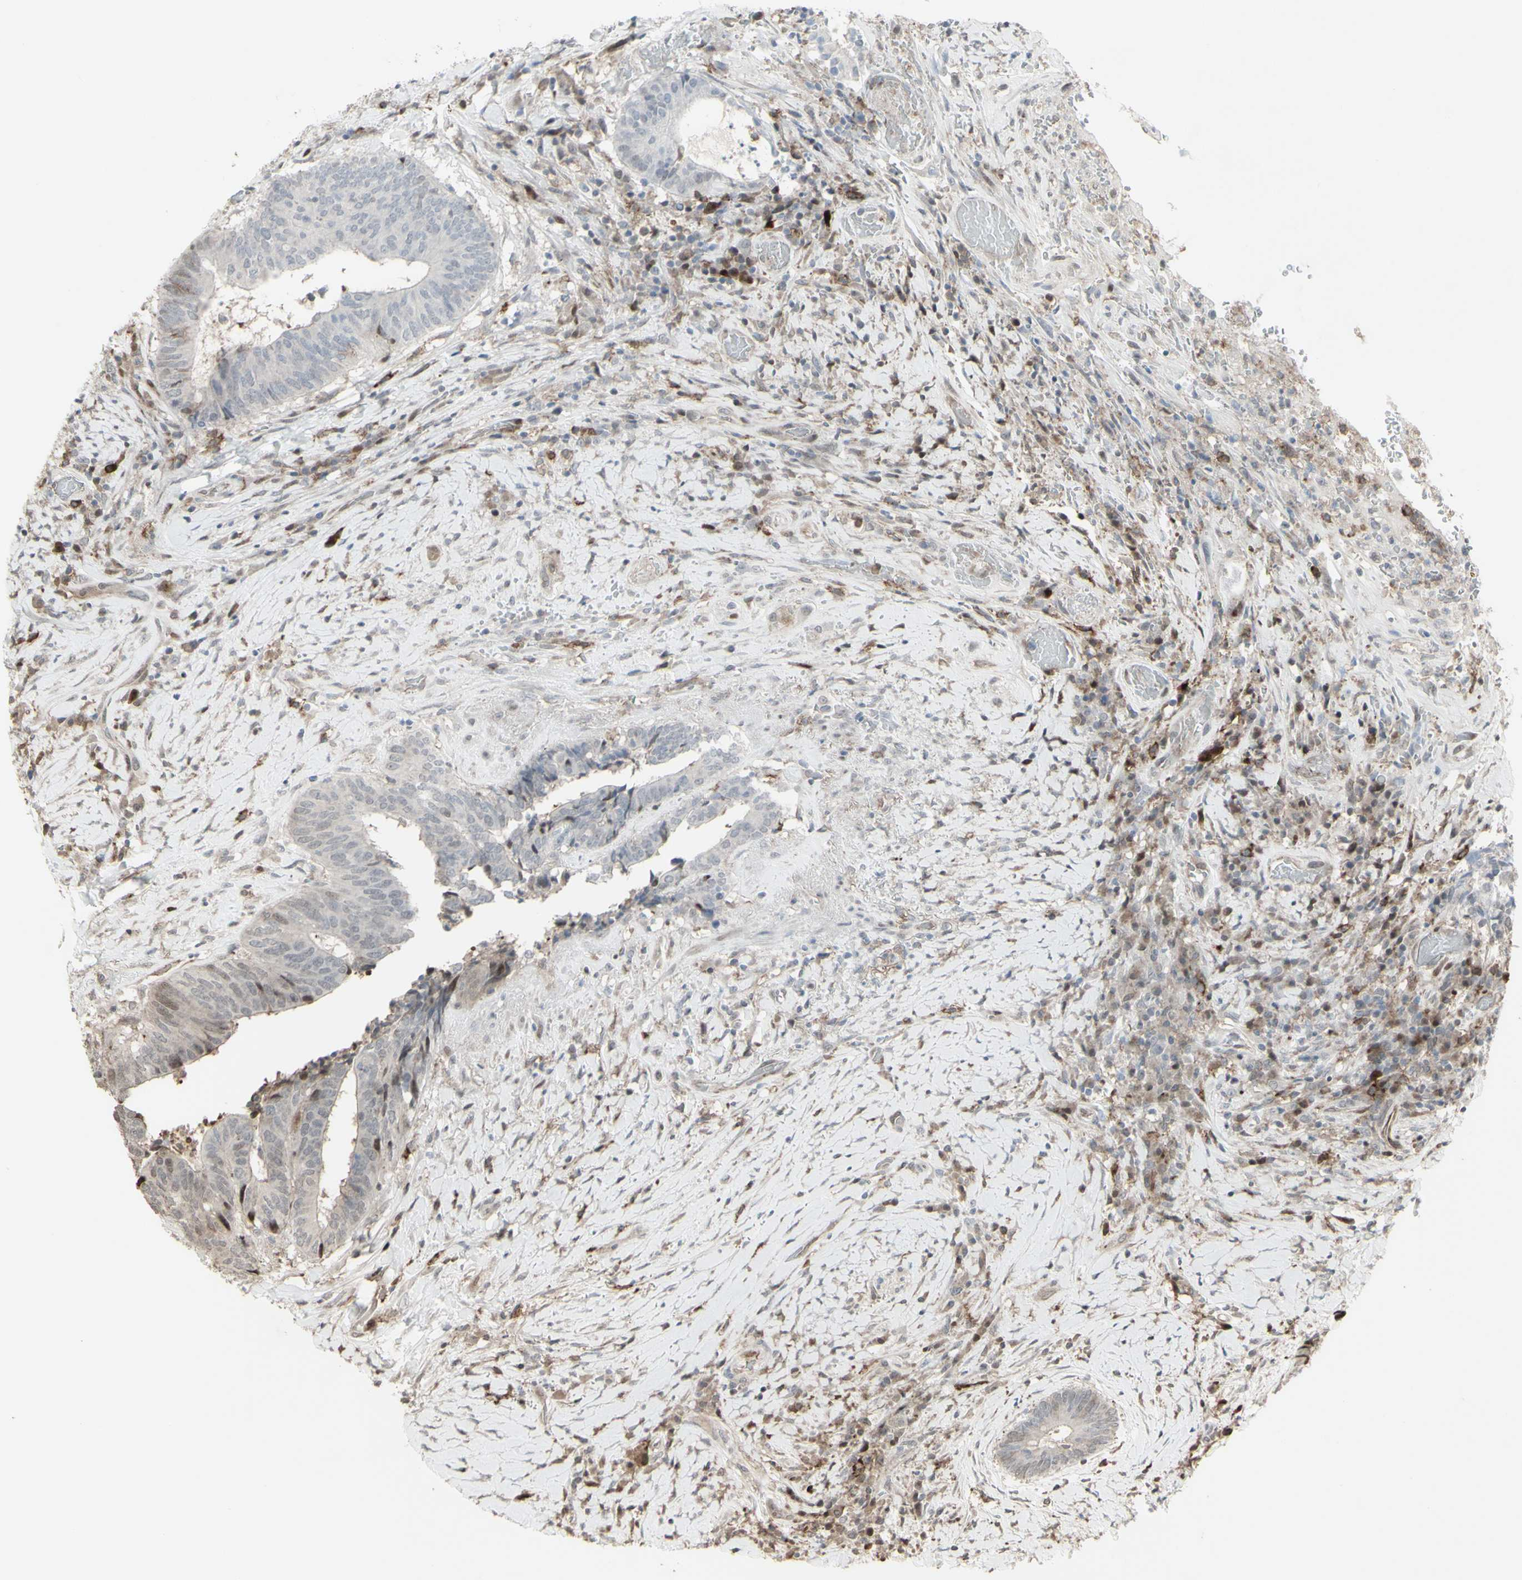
{"staining": {"intensity": "weak", "quantity": "<25%", "location": "nuclear"}, "tissue": "colorectal cancer", "cell_type": "Tumor cells", "image_type": "cancer", "snomed": [{"axis": "morphology", "description": "Adenocarcinoma, NOS"}, {"axis": "topography", "description": "Rectum"}], "caption": "Adenocarcinoma (colorectal) was stained to show a protein in brown. There is no significant positivity in tumor cells.", "gene": "CD33", "patient": {"sex": "male", "age": 63}}